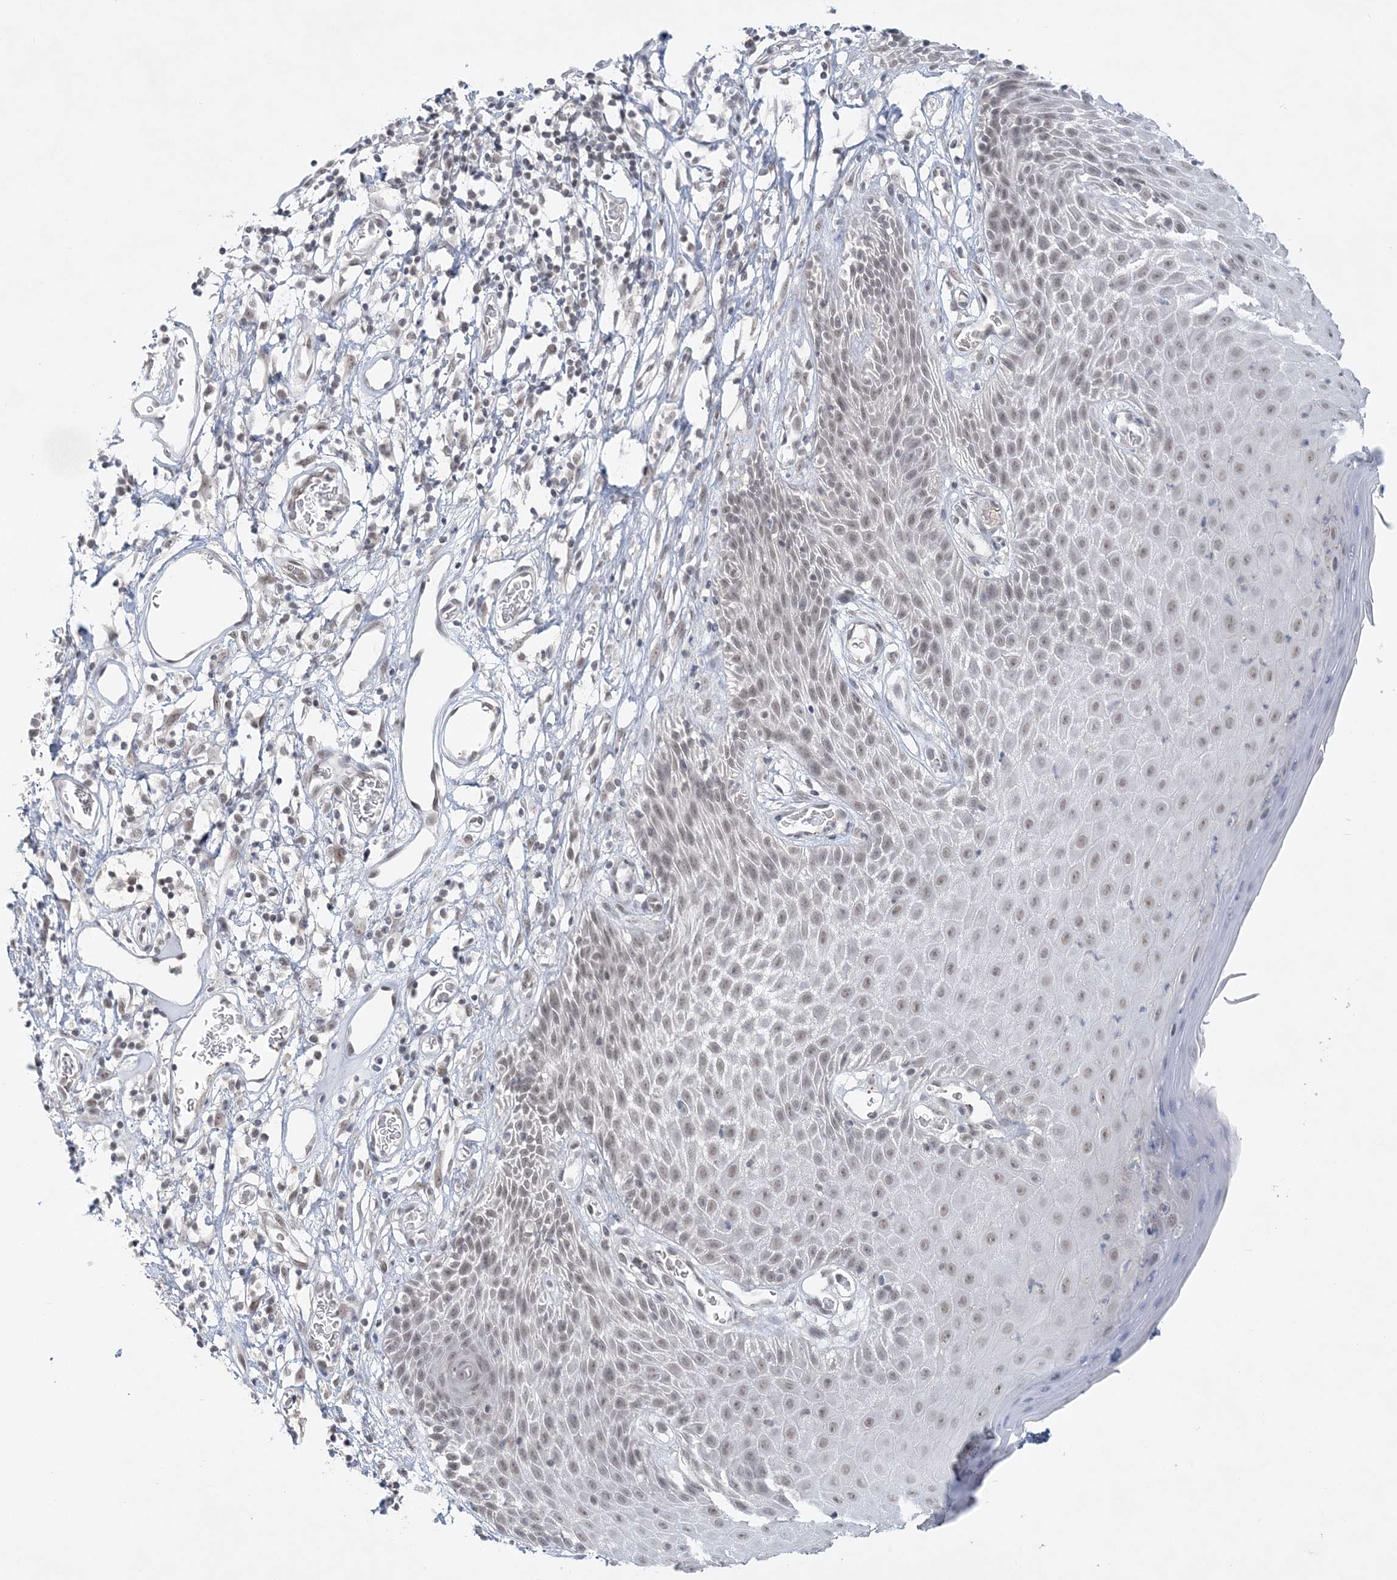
{"staining": {"intensity": "weak", "quantity": "25%-75%", "location": "cytoplasmic/membranous,nuclear"}, "tissue": "skin", "cell_type": "Epidermal cells", "image_type": "normal", "snomed": [{"axis": "morphology", "description": "Normal tissue, NOS"}, {"axis": "topography", "description": "Vulva"}], "caption": "This is a histology image of immunohistochemistry (IHC) staining of benign skin, which shows weak expression in the cytoplasmic/membranous,nuclear of epidermal cells.", "gene": "KMT2D", "patient": {"sex": "female", "age": 68}}